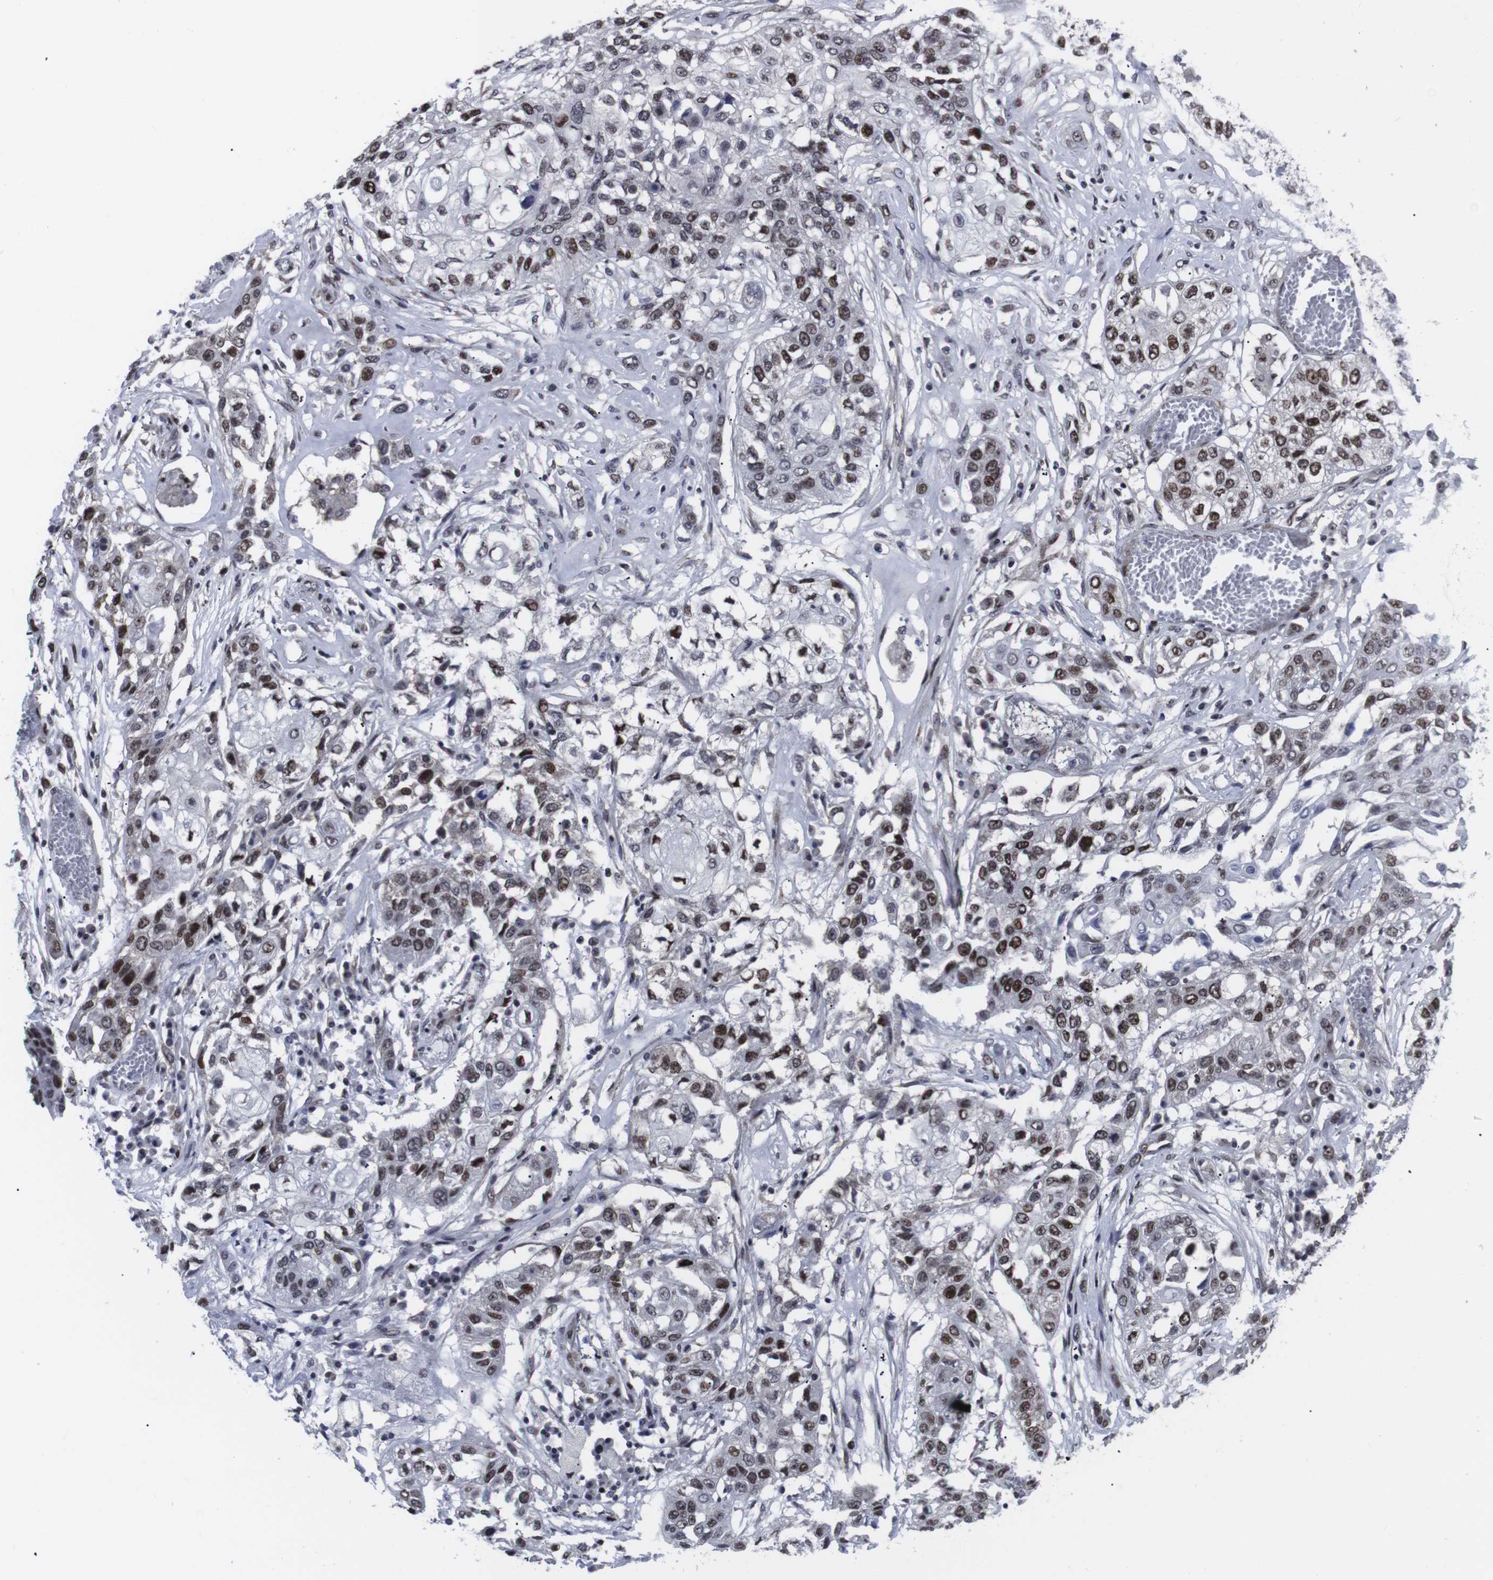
{"staining": {"intensity": "strong", "quantity": "25%-75%", "location": "nuclear"}, "tissue": "lung cancer", "cell_type": "Tumor cells", "image_type": "cancer", "snomed": [{"axis": "morphology", "description": "Squamous cell carcinoma, NOS"}, {"axis": "topography", "description": "Lung"}], "caption": "Immunohistochemical staining of lung cancer reveals high levels of strong nuclear staining in about 25%-75% of tumor cells.", "gene": "MLH1", "patient": {"sex": "male", "age": 71}}